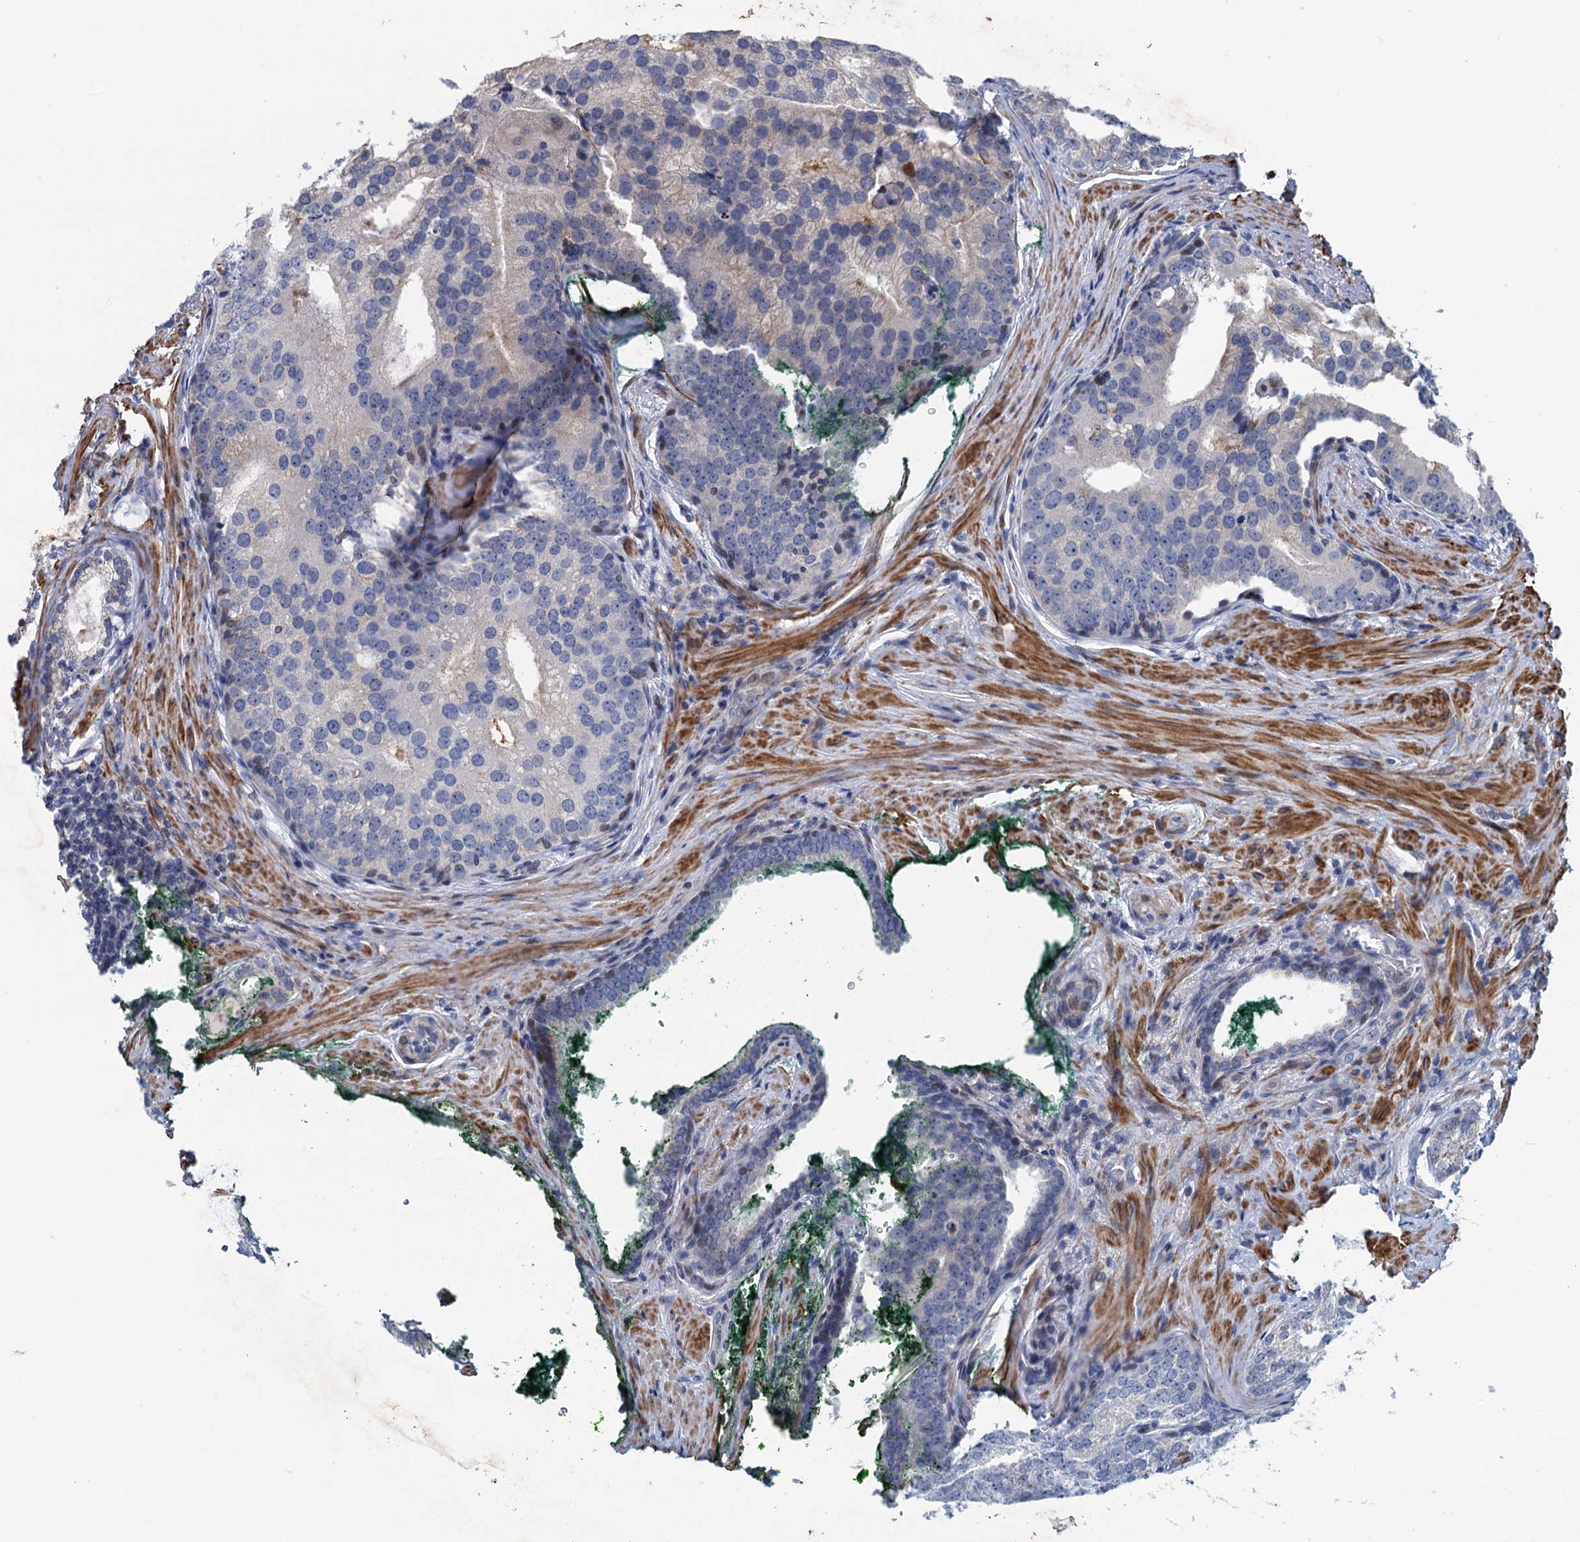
{"staining": {"intensity": "negative", "quantity": "none", "location": "none"}, "tissue": "prostate cancer", "cell_type": "Tumor cells", "image_type": "cancer", "snomed": [{"axis": "morphology", "description": "Adenocarcinoma, Low grade"}, {"axis": "topography", "description": "Prostate"}], "caption": "DAB (3,3'-diaminobenzidine) immunohistochemical staining of human adenocarcinoma (low-grade) (prostate) displays no significant positivity in tumor cells.", "gene": "ESYT3", "patient": {"sex": "male", "age": 71}}